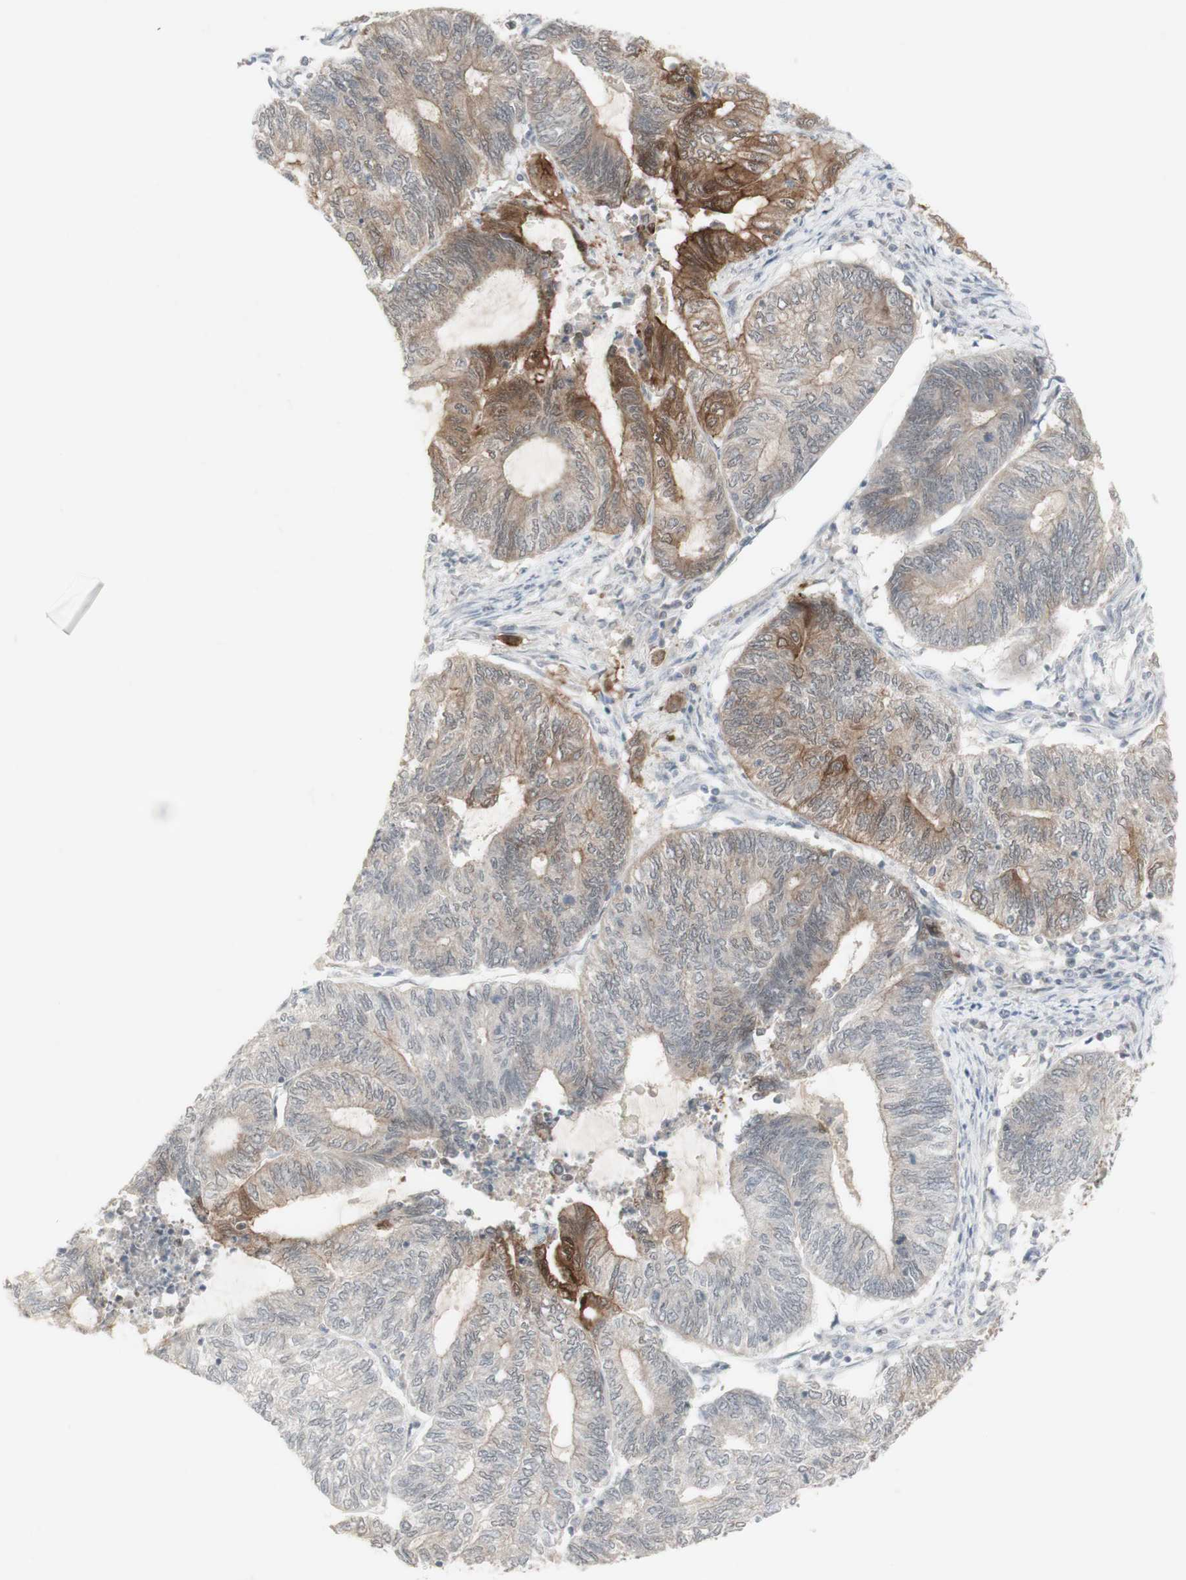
{"staining": {"intensity": "moderate", "quantity": "25%-75%", "location": "cytoplasmic/membranous"}, "tissue": "endometrial cancer", "cell_type": "Tumor cells", "image_type": "cancer", "snomed": [{"axis": "morphology", "description": "Adenocarcinoma, NOS"}, {"axis": "topography", "description": "Uterus"}, {"axis": "topography", "description": "Endometrium"}], "caption": "High-magnification brightfield microscopy of endometrial adenocarcinoma stained with DAB (3,3'-diaminobenzidine) (brown) and counterstained with hematoxylin (blue). tumor cells exhibit moderate cytoplasmic/membranous expression is appreciated in about25%-75% of cells. The protein of interest is shown in brown color, while the nuclei are stained blue.", "gene": "C1orf116", "patient": {"sex": "female", "age": 70}}